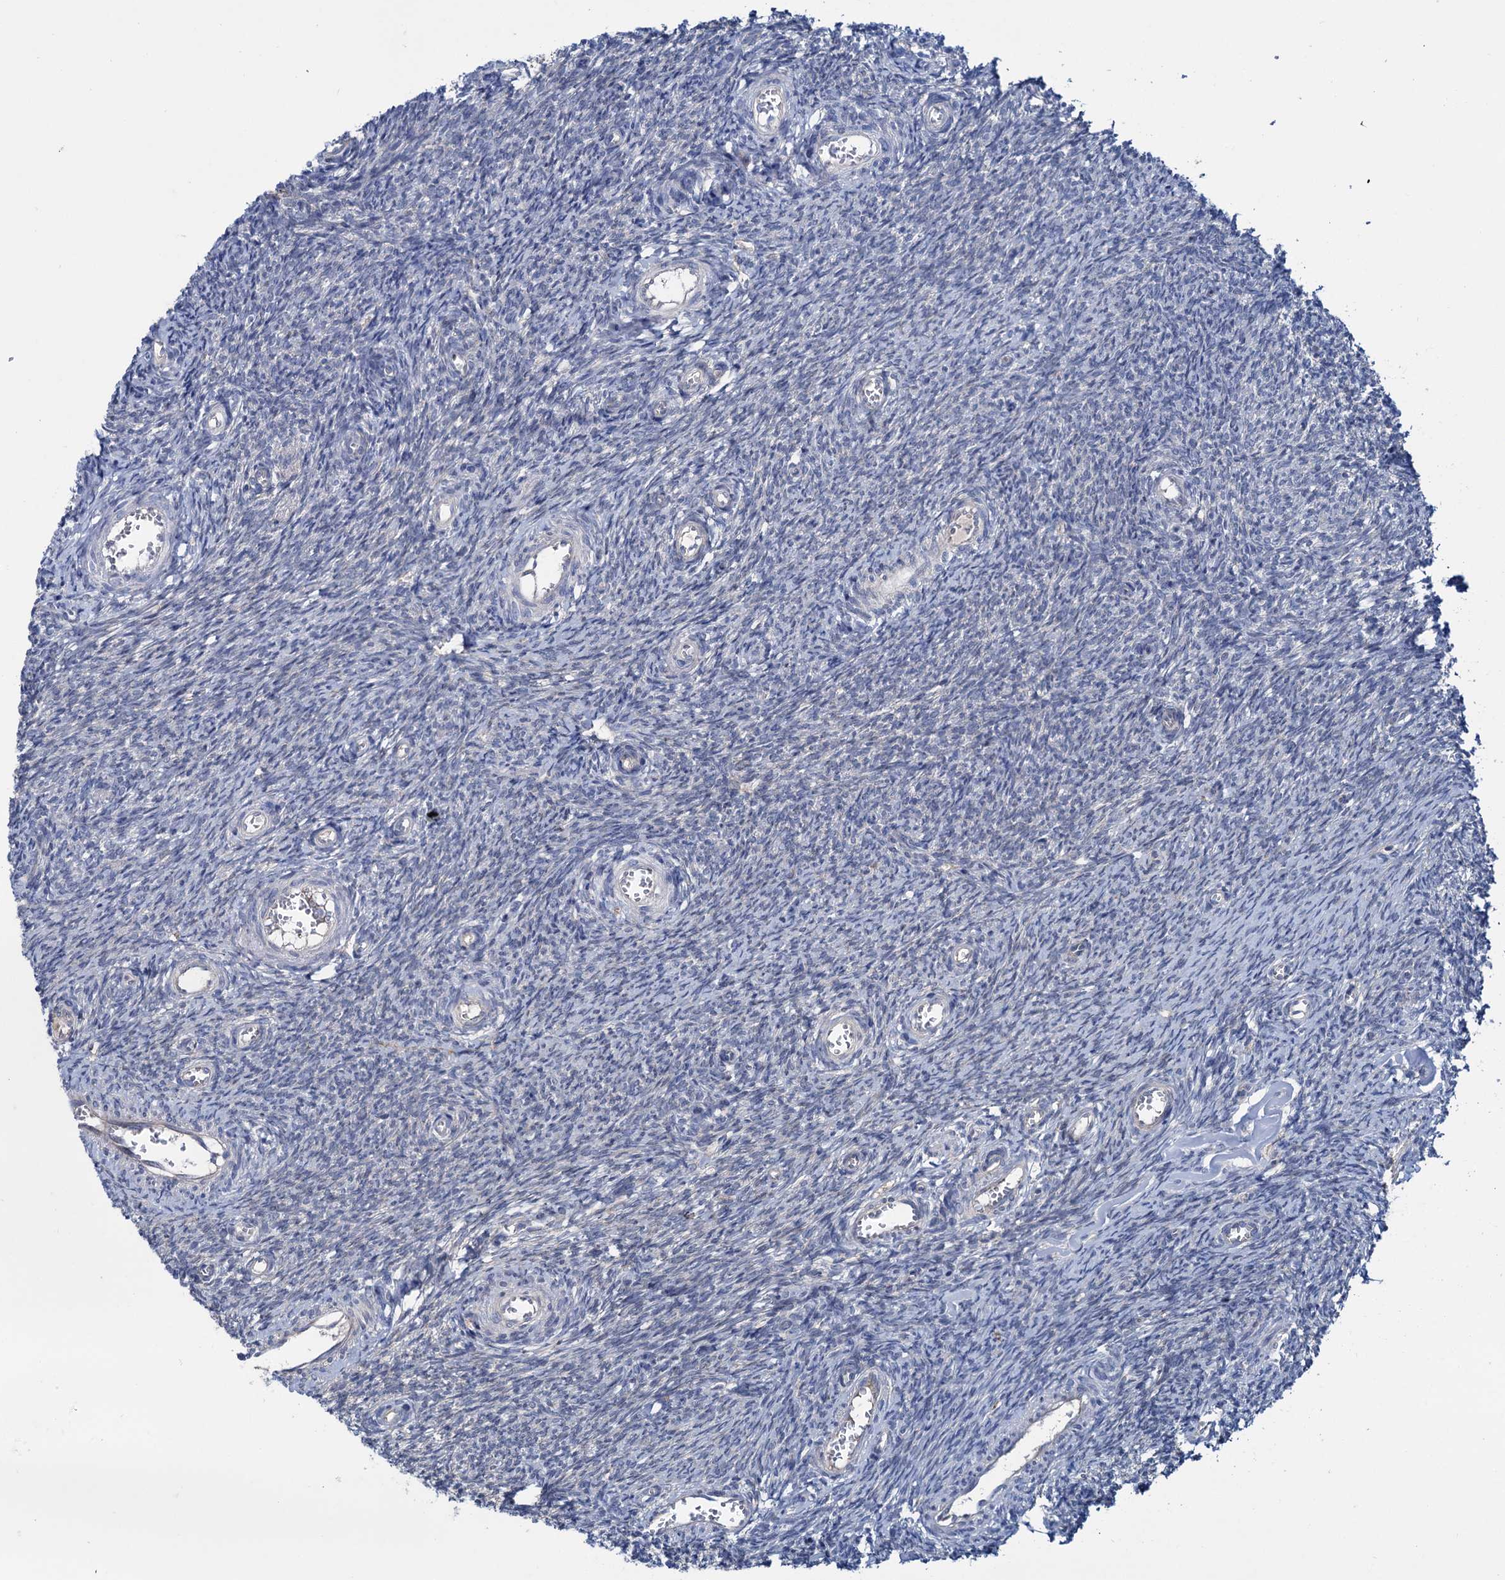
{"staining": {"intensity": "negative", "quantity": "none", "location": "none"}, "tissue": "ovary", "cell_type": "Follicle cells", "image_type": "normal", "snomed": [{"axis": "morphology", "description": "Normal tissue, NOS"}, {"axis": "topography", "description": "Ovary"}], "caption": "Follicle cells show no significant expression in unremarkable ovary. (Brightfield microscopy of DAB (3,3'-diaminobenzidine) immunohistochemistry (IHC) at high magnification).", "gene": "EYA4", "patient": {"sex": "female", "age": 44}}